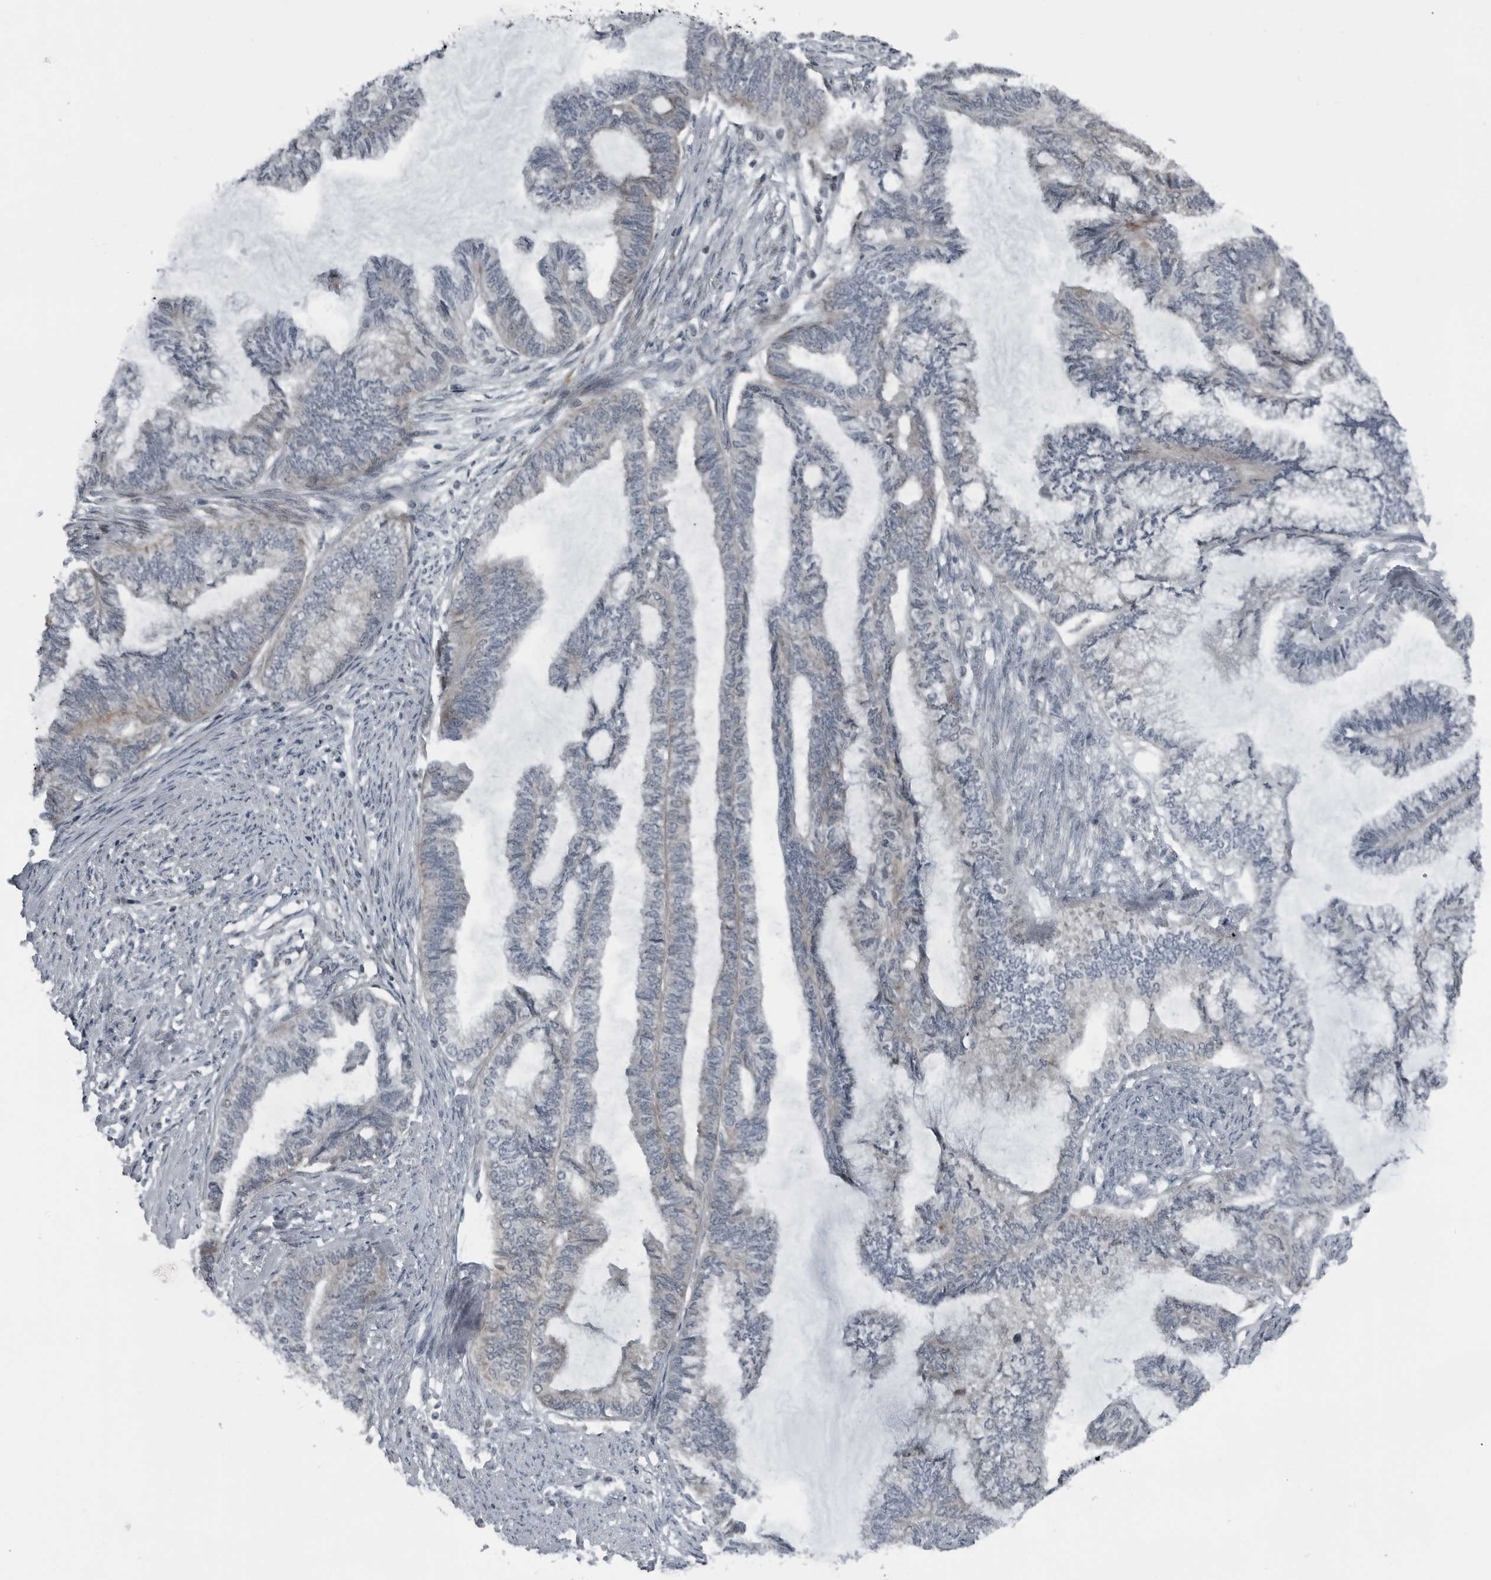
{"staining": {"intensity": "negative", "quantity": "none", "location": "none"}, "tissue": "endometrial cancer", "cell_type": "Tumor cells", "image_type": "cancer", "snomed": [{"axis": "morphology", "description": "Adenocarcinoma, NOS"}, {"axis": "topography", "description": "Endometrium"}], "caption": "Immunohistochemistry (IHC) of human endometrial adenocarcinoma demonstrates no staining in tumor cells.", "gene": "GAK", "patient": {"sex": "female", "age": 86}}